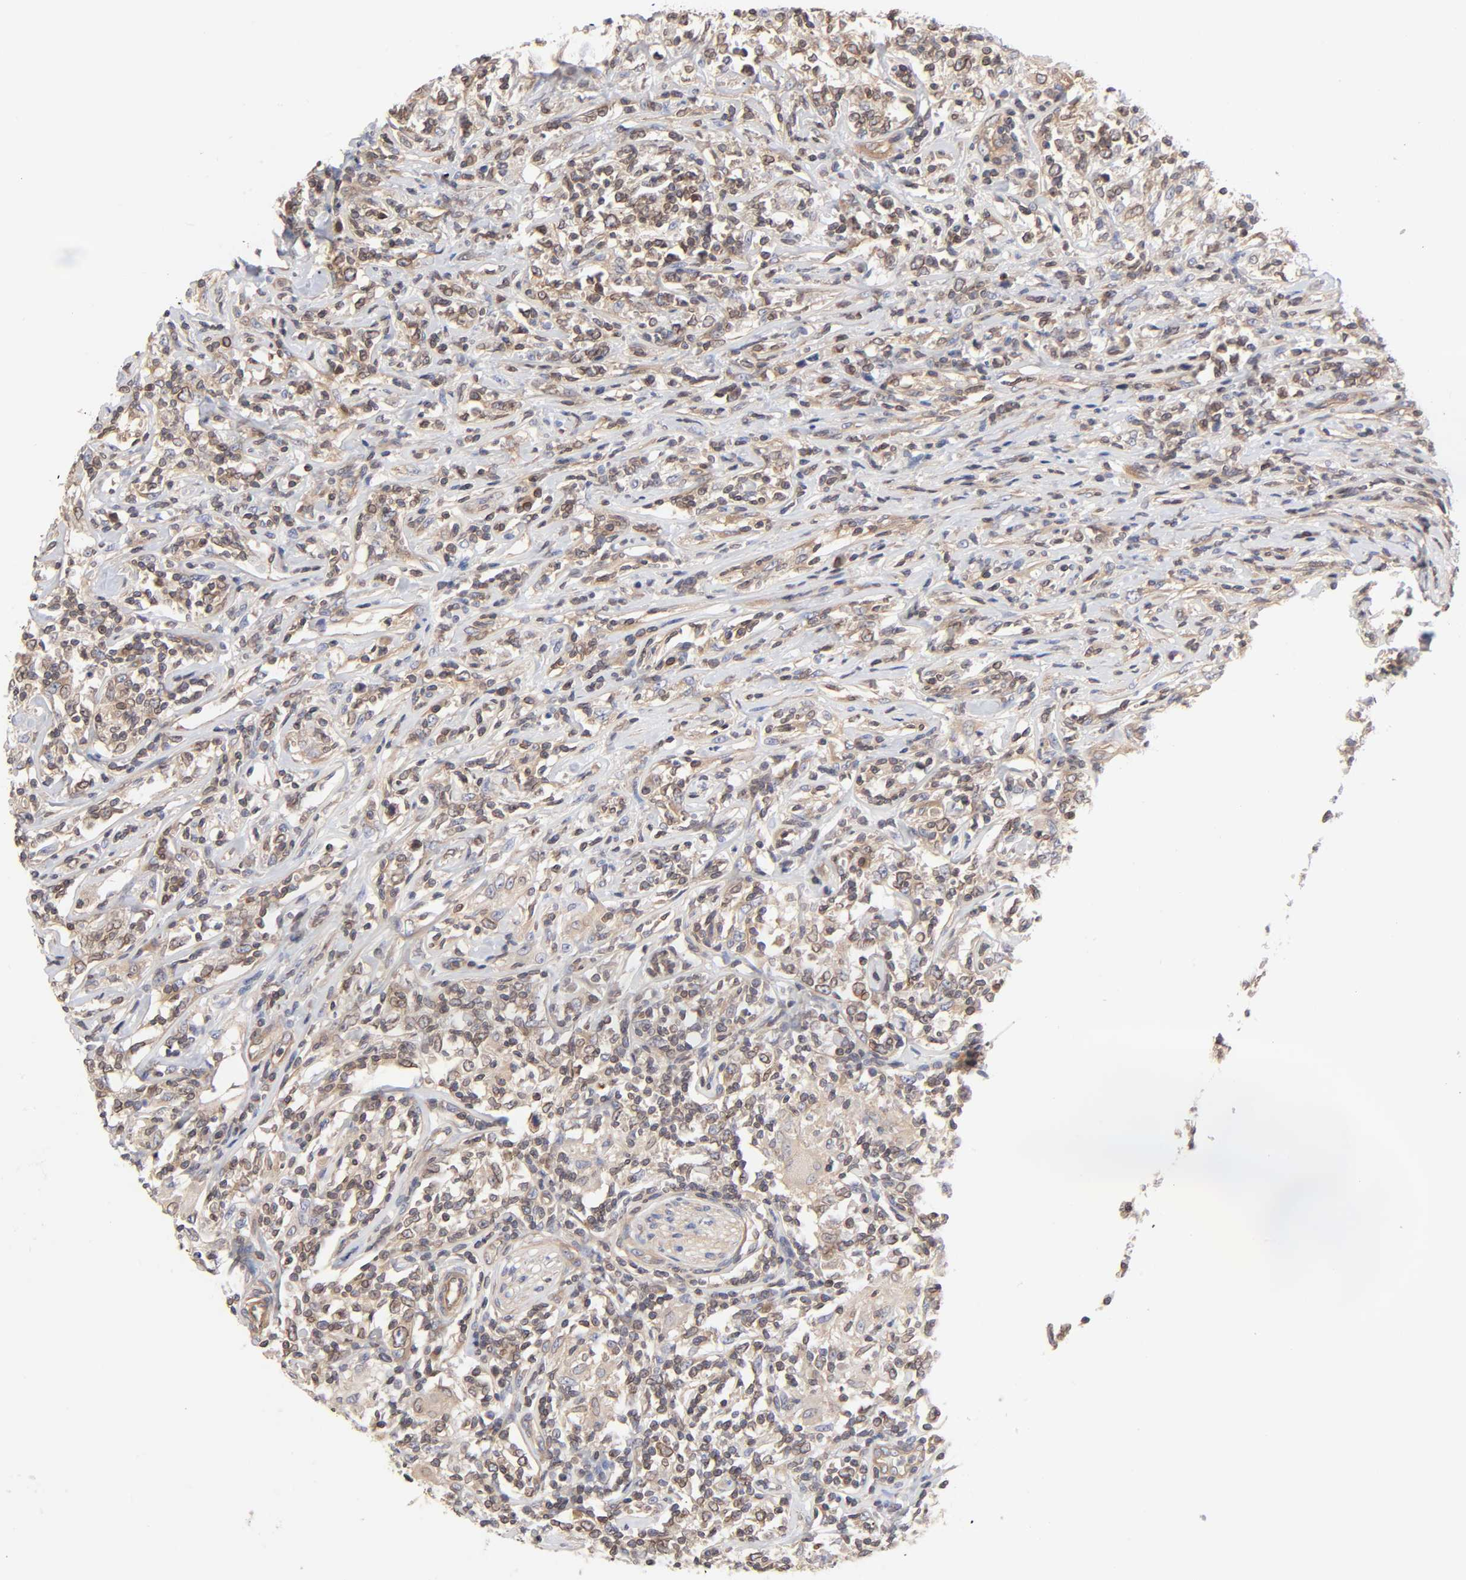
{"staining": {"intensity": "moderate", "quantity": ">75%", "location": "cytoplasmic/membranous"}, "tissue": "lymphoma", "cell_type": "Tumor cells", "image_type": "cancer", "snomed": [{"axis": "morphology", "description": "Malignant lymphoma, non-Hodgkin's type, High grade"}, {"axis": "topography", "description": "Lymph node"}], "caption": "Tumor cells reveal medium levels of moderate cytoplasmic/membranous staining in about >75% of cells in human high-grade malignant lymphoma, non-Hodgkin's type.", "gene": "STRN3", "patient": {"sex": "female", "age": 84}}